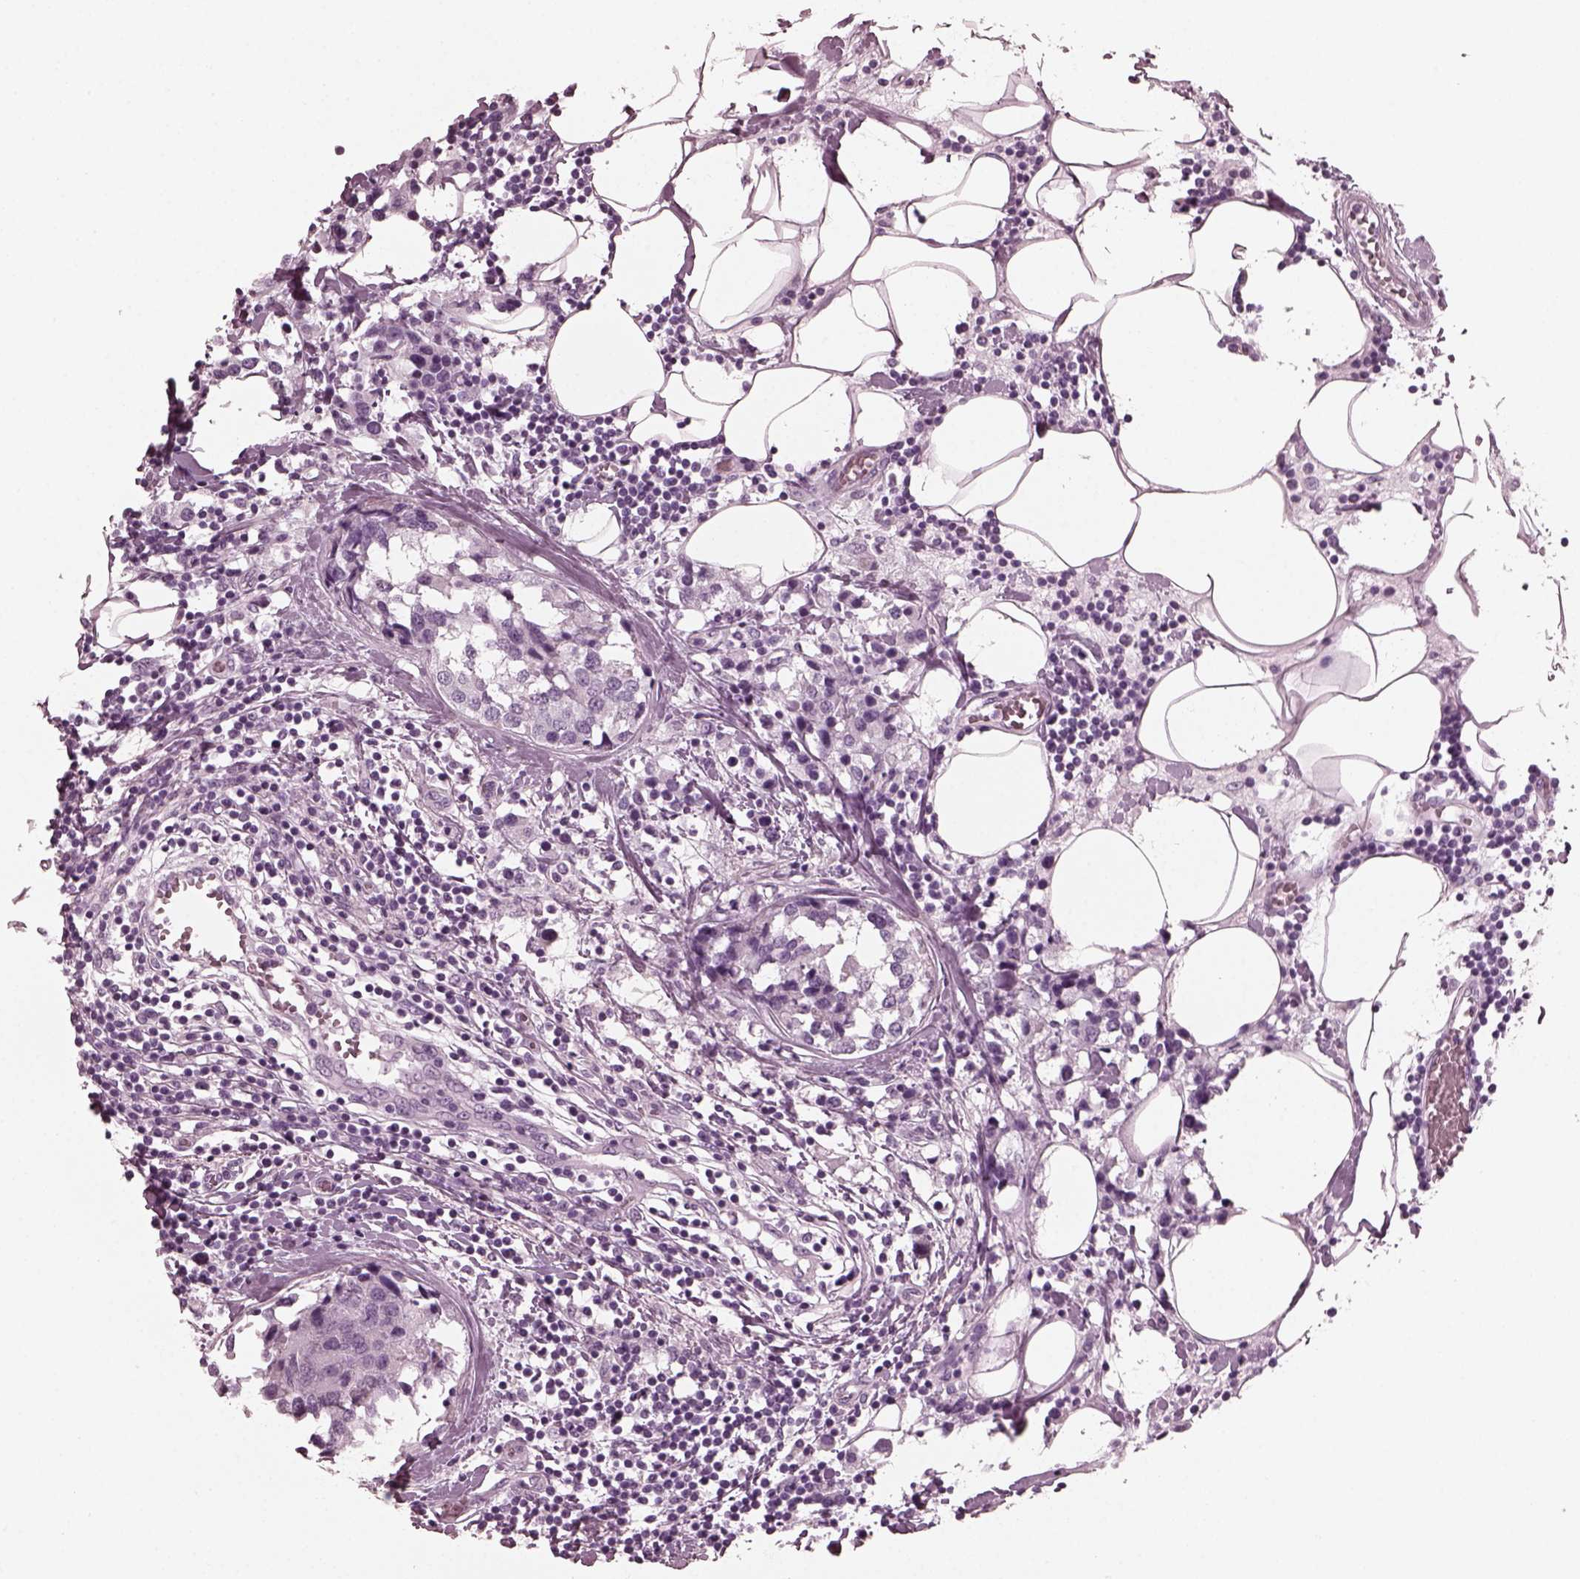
{"staining": {"intensity": "negative", "quantity": "none", "location": "none"}, "tissue": "breast cancer", "cell_type": "Tumor cells", "image_type": "cancer", "snomed": [{"axis": "morphology", "description": "Lobular carcinoma"}, {"axis": "topography", "description": "Breast"}], "caption": "IHC of breast cancer (lobular carcinoma) reveals no staining in tumor cells.", "gene": "GRM6", "patient": {"sex": "female", "age": 59}}